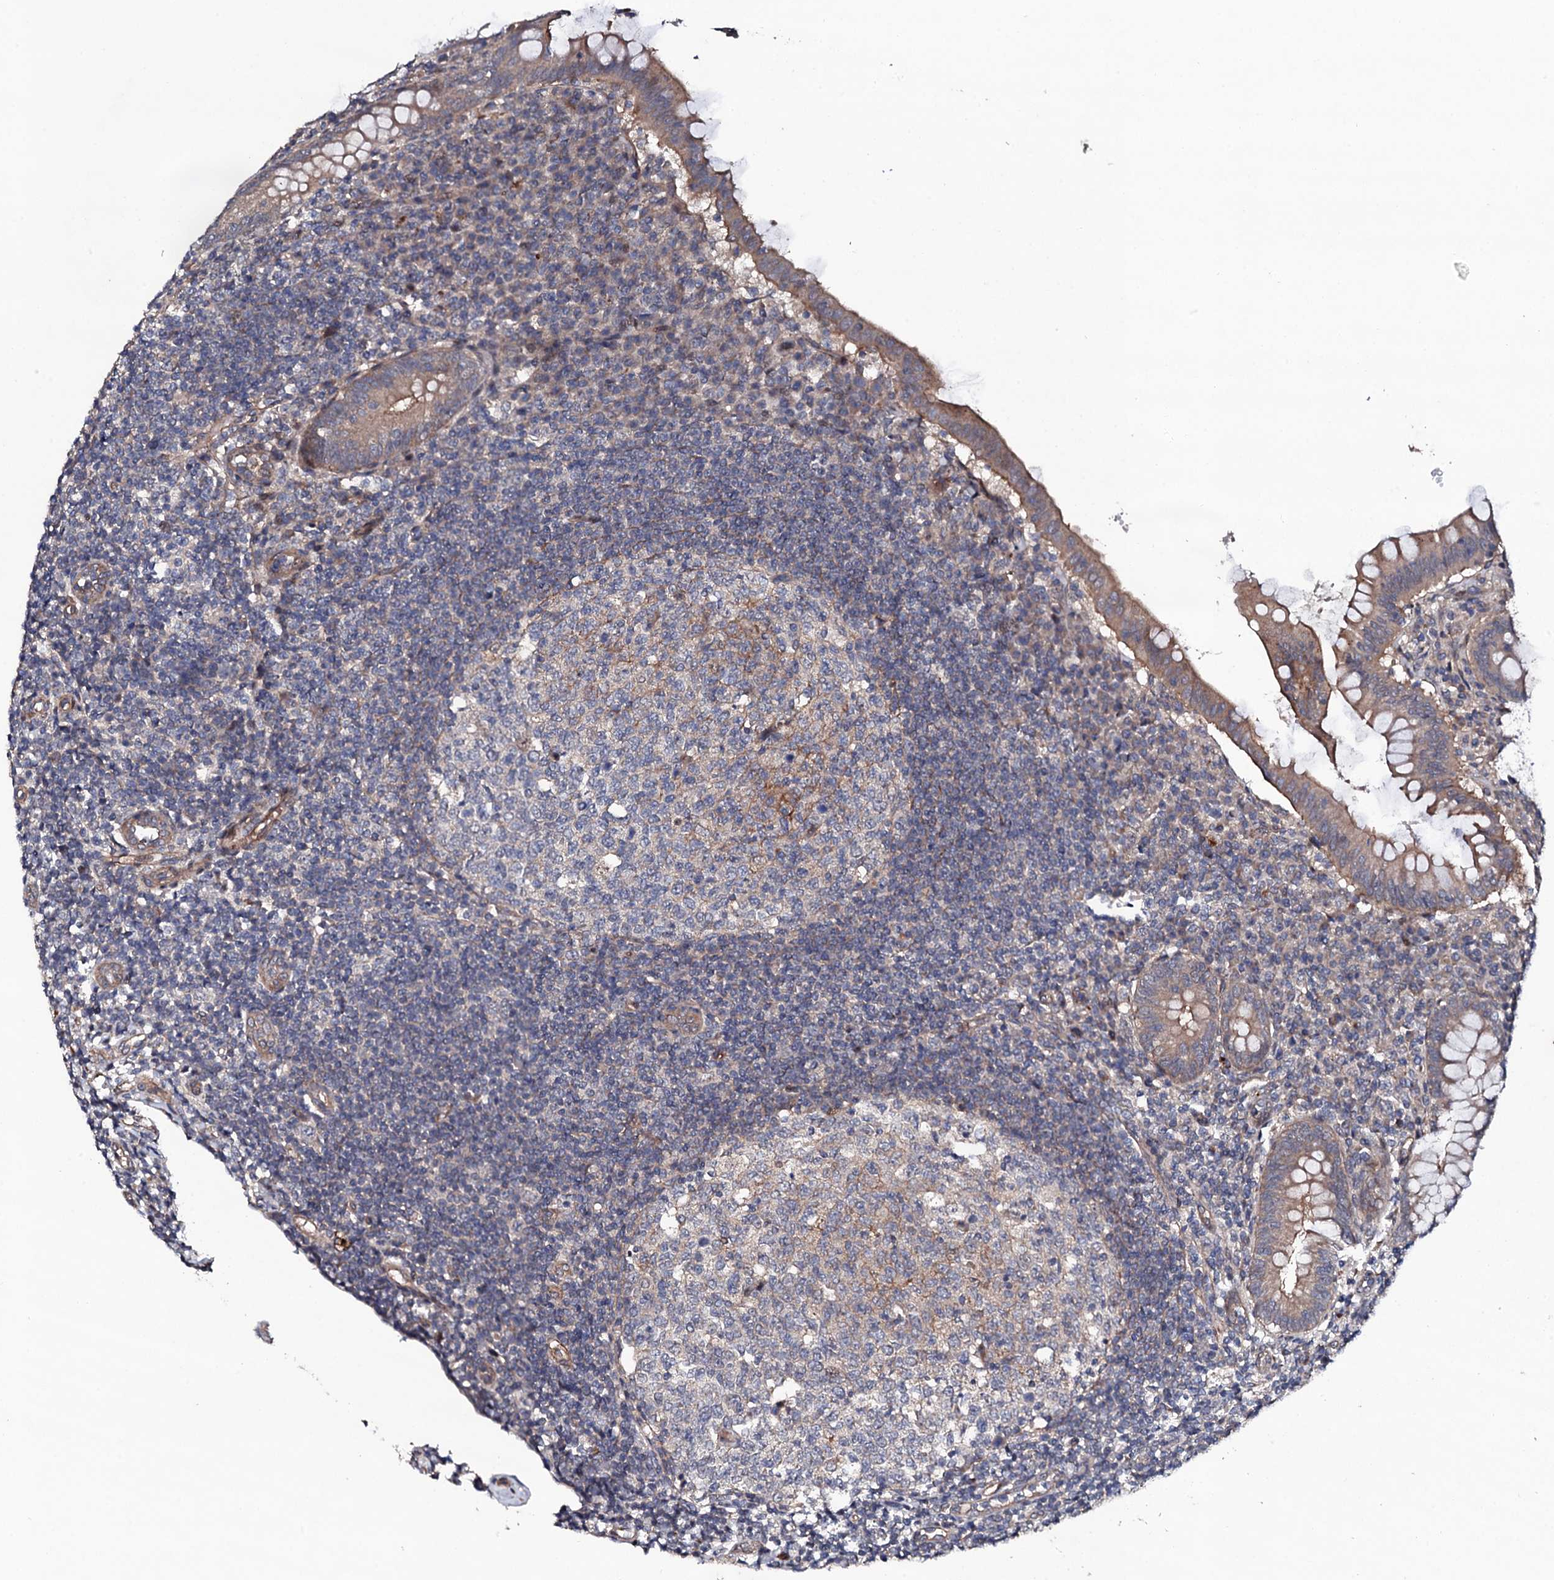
{"staining": {"intensity": "moderate", "quantity": ">75%", "location": "cytoplasmic/membranous"}, "tissue": "appendix", "cell_type": "Glandular cells", "image_type": "normal", "snomed": [{"axis": "morphology", "description": "Normal tissue, NOS"}, {"axis": "topography", "description": "Appendix"}], "caption": "Moderate cytoplasmic/membranous protein expression is identified in approximately >75% of glandular cells in appendix.", "gene": "CIAO2A", "patient": {"sex": "female", "age": 33}}